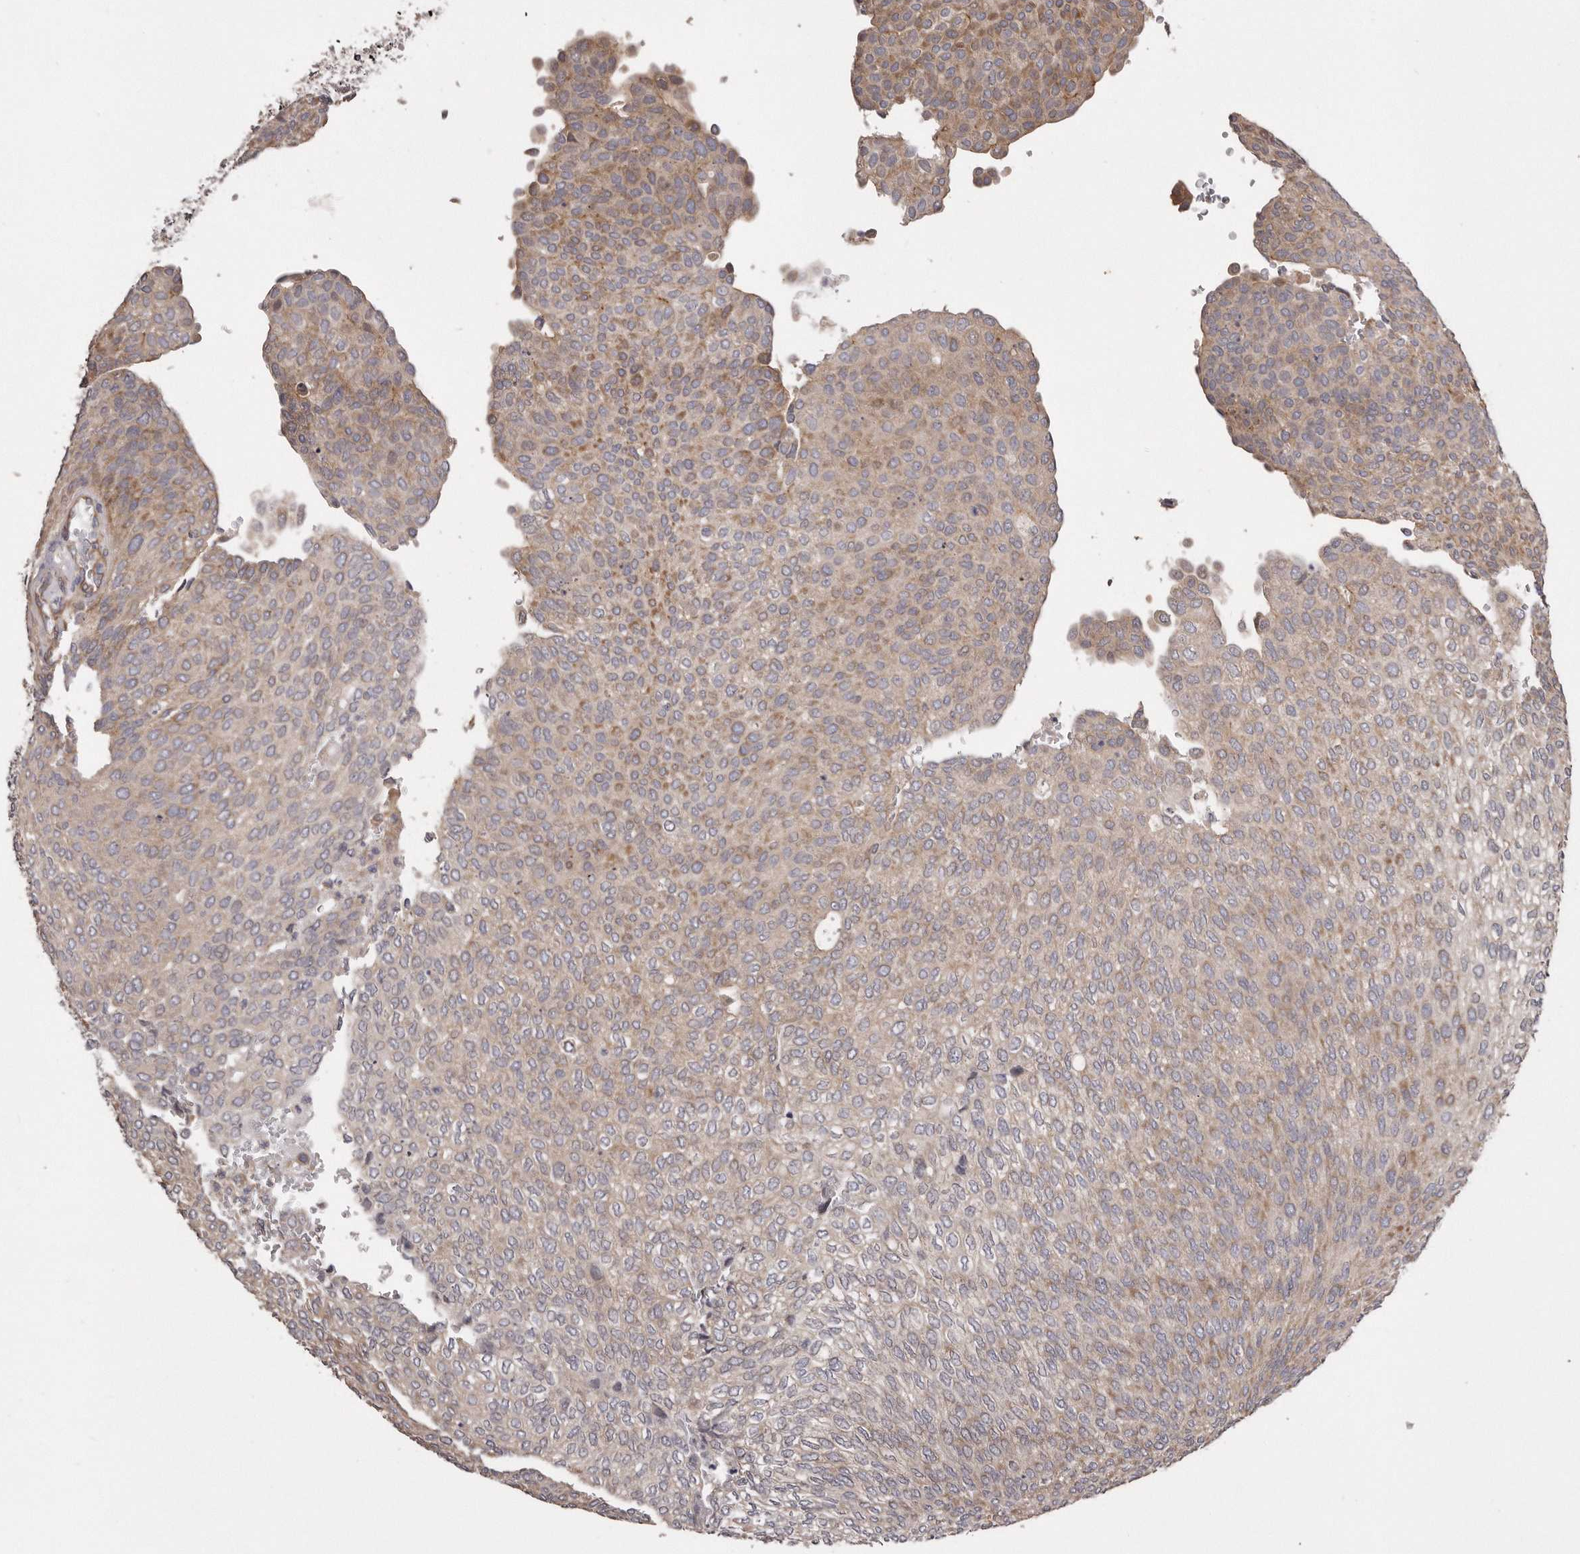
{"staining": {"intensity": "moderate", "quantity": "<25%", "location": "cytoplasmic/membranous"}, "tissue": "urothelial cancer", "cell_type": "Tumor cells", "image_type": "cancer", "snomed": [{"axis": "morphology", "description": "Urothelial carcinoma, Low grade"}, {"axis": "topography", "description": "Urinary bladder"}], "caption": "This photomicrograph demonstrates urothelial carcinoma (low-grade) stained with IHC to label a protein in brown. The cytoplasmic/membranous of tumor cells show moderate positivity for the protein. Nuclei are counter-stained blue.", "gene": "ARMCX1", "patient": {"sex": "female", "age": 79}}